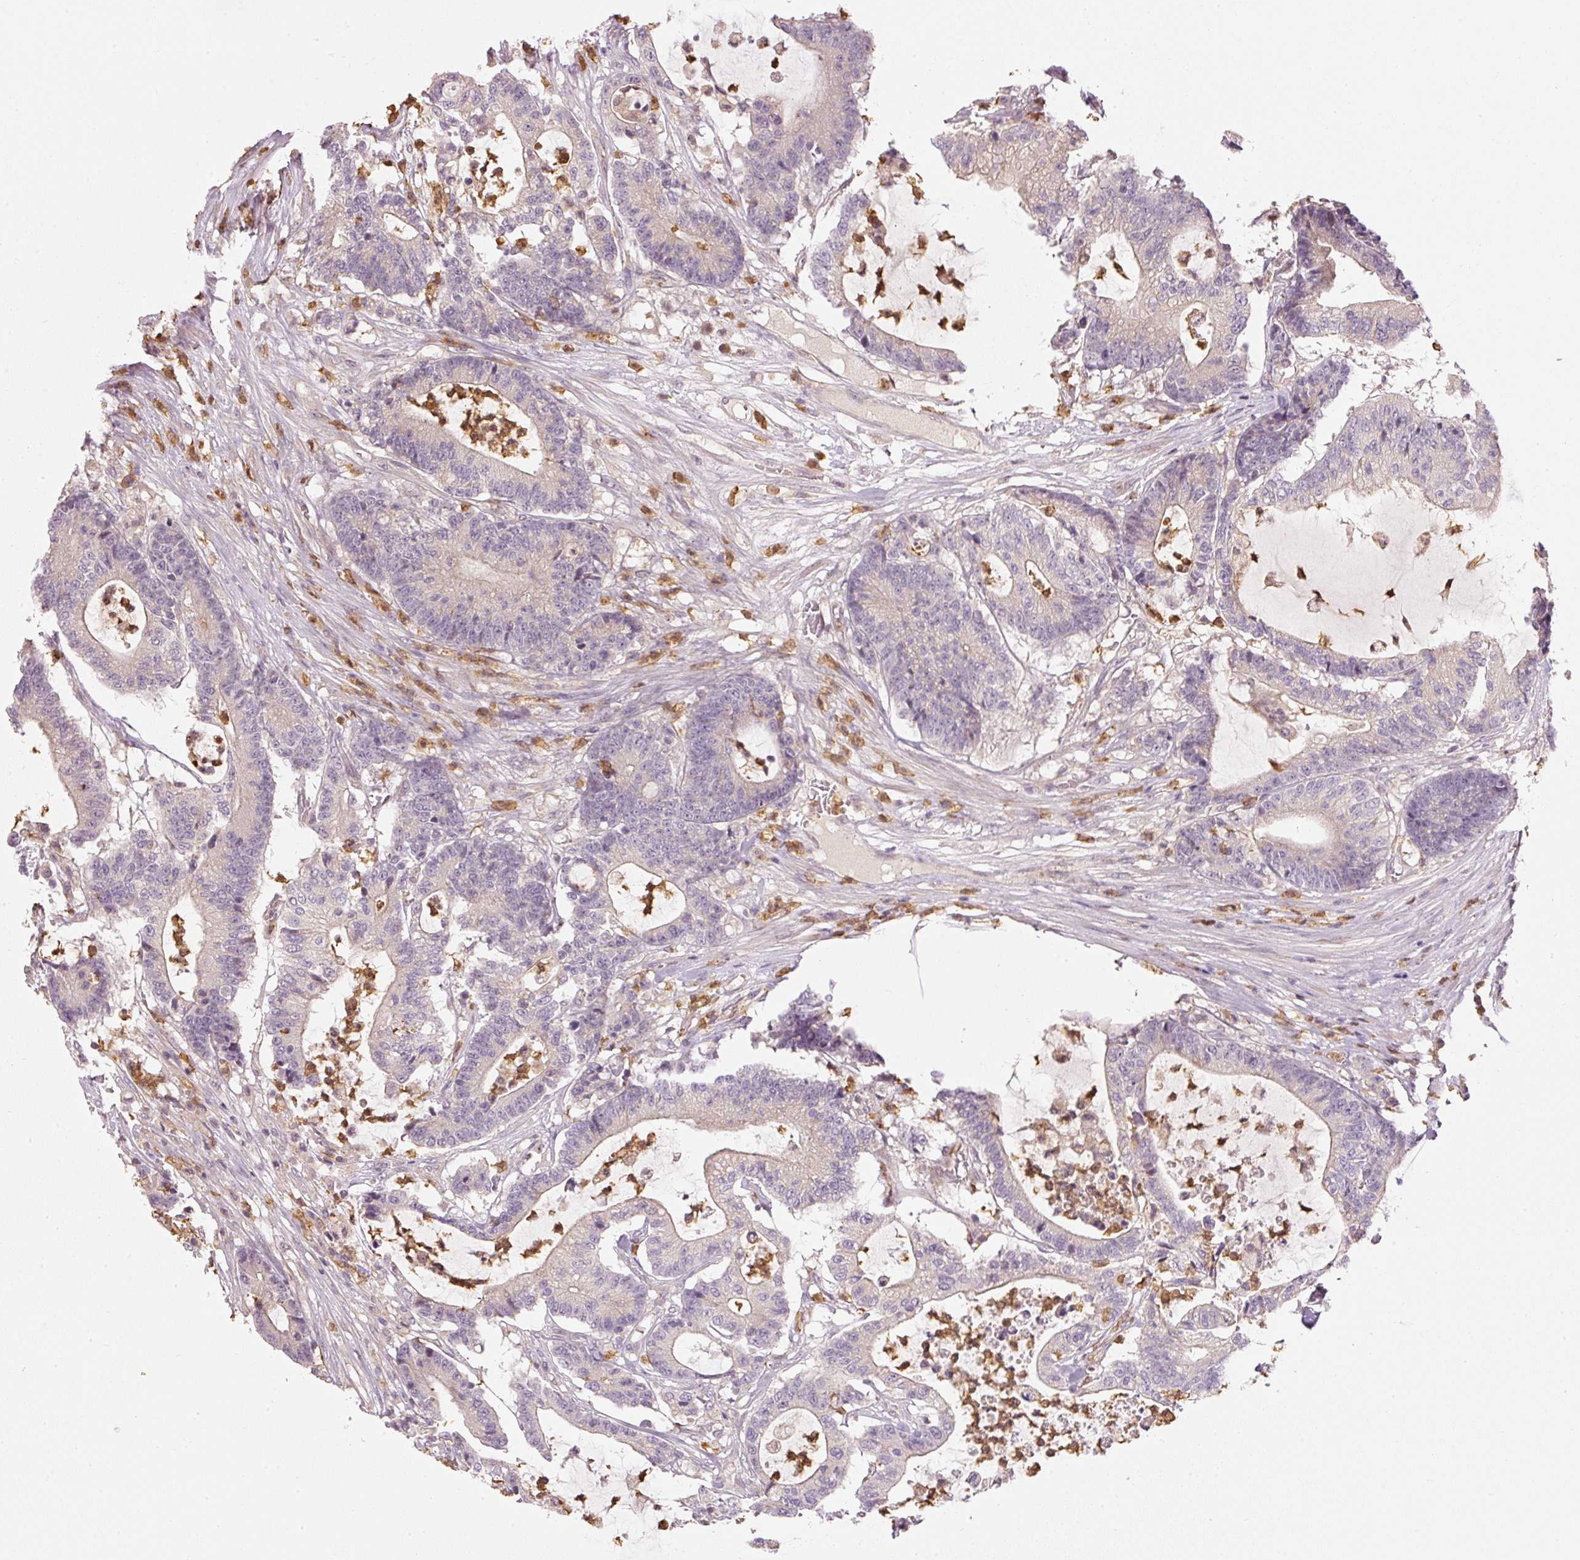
{"staining": {"intensity": "negative", "quantity": "none", "location": "none"}, "tissue": "colorectal cancer", "cell_type": "Tumor cells", "image_type": "cancer", "snomed": [{"axis": "morphology", "description": "Adenocarcinoma, NOS"}, {"axis": "topography", "description": "Colon"}], "caption": "This image is of colorectal cancer (adenocarcinoma) stained with immunohistochemistry (IHC) to label a protein in brown with the nuclei are counter-stained blue. There is no positivity in tumor cells.", "gene": "CTTNBP2", "patient": {"sex": "female", "age": 84}}